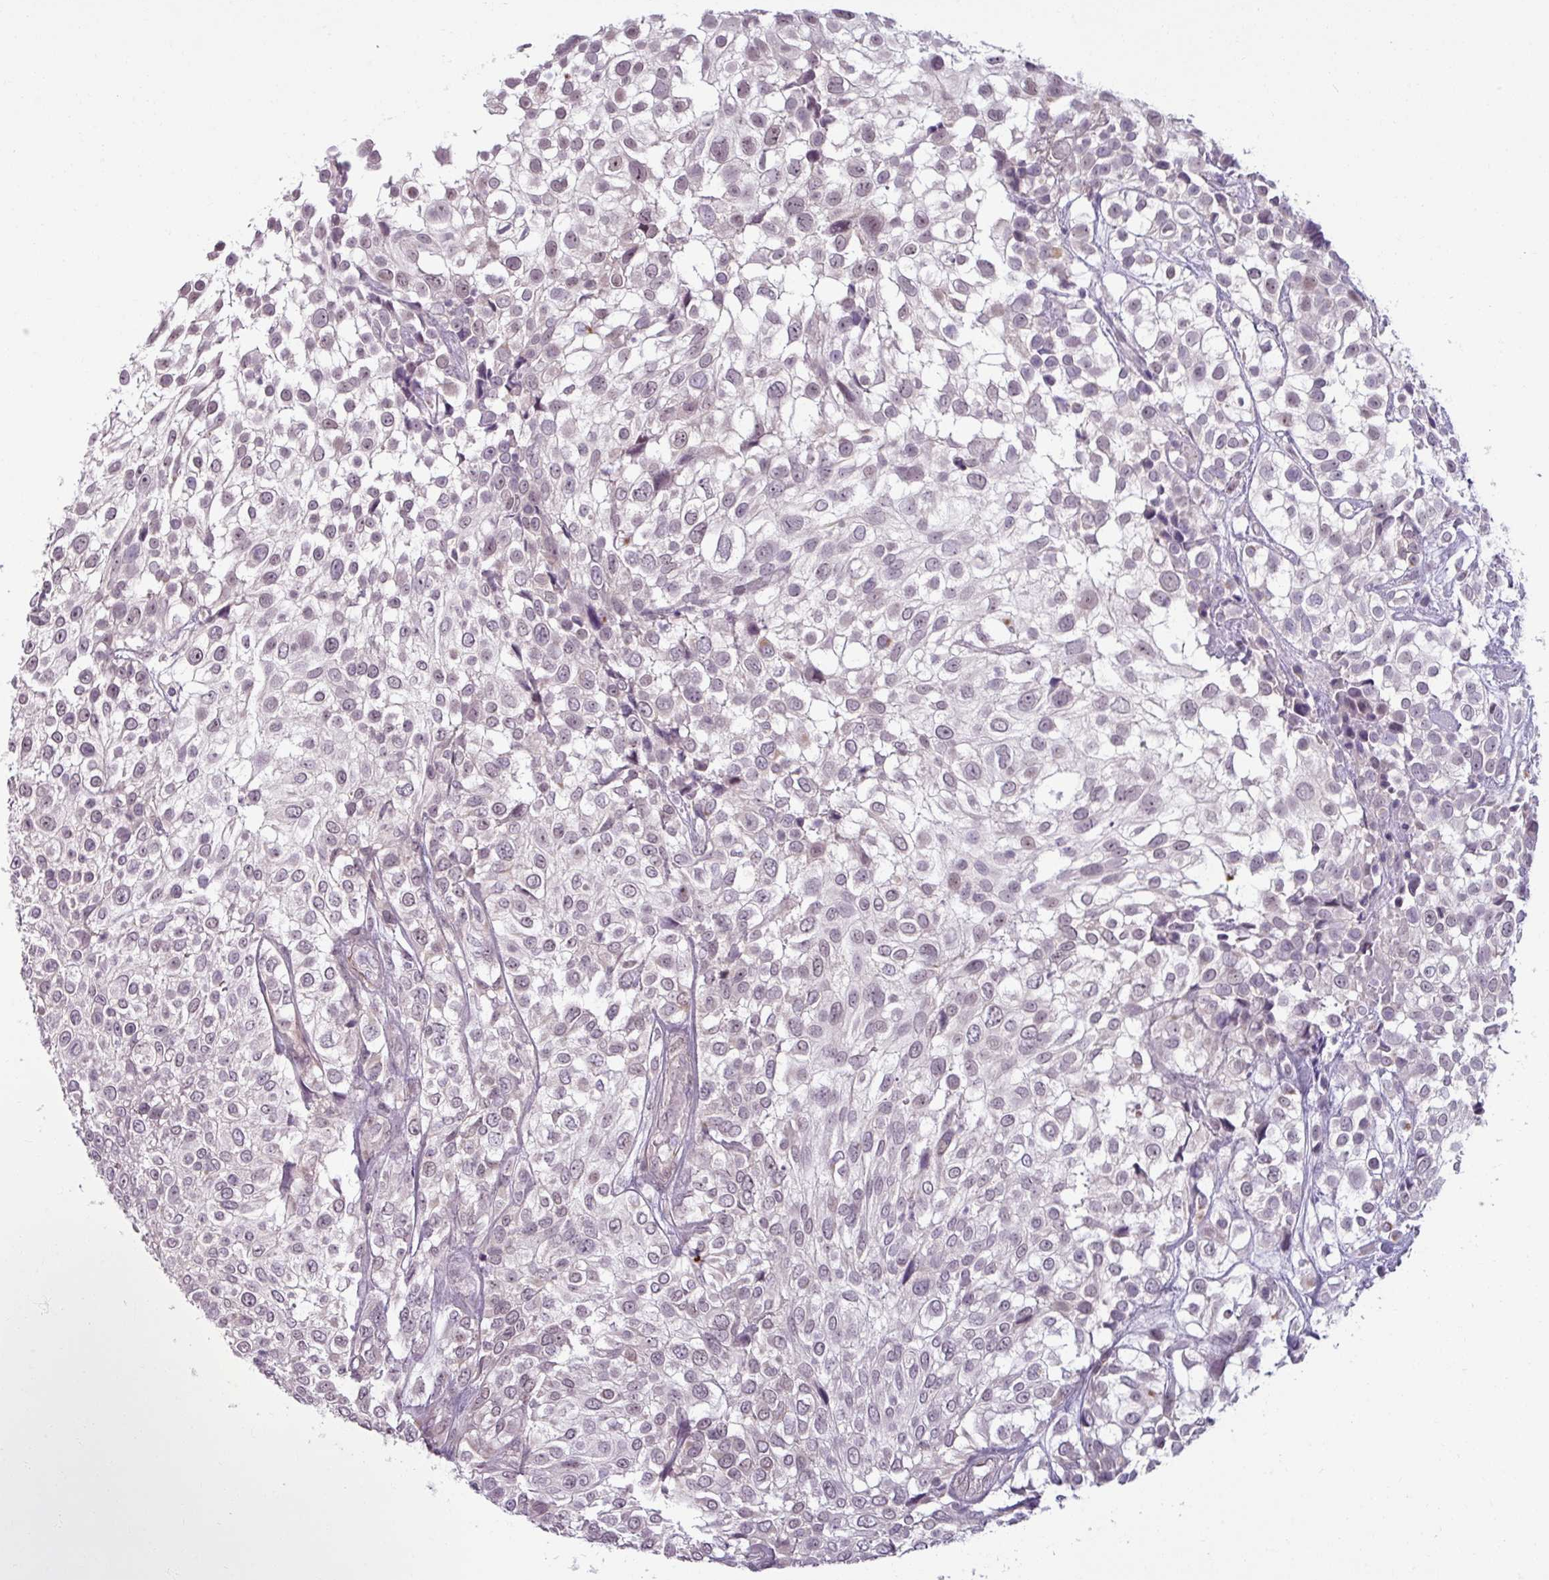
{"staining": {"intensity": "weak", "quantity": "25%-75%", "location": "nuclear"}, "tissue": "urothelial cancer", "cell_type": "Tumor cells", "image_type": "cancer", "snomed": [{"axis": "morphology", "description": "Urothelial carcinoma, High grade"}, {"axis": "topography", "description": "Urinary bladder"}], "caption": "Immunohistochemical staining of human high-grade urothelial carcinoma demonstrates low levels of weak nuclear protein expression in approximately 25%-75% of tumor cells.", "gene": "UVSSA", "patient": {"sex": "male", "age": 56}}